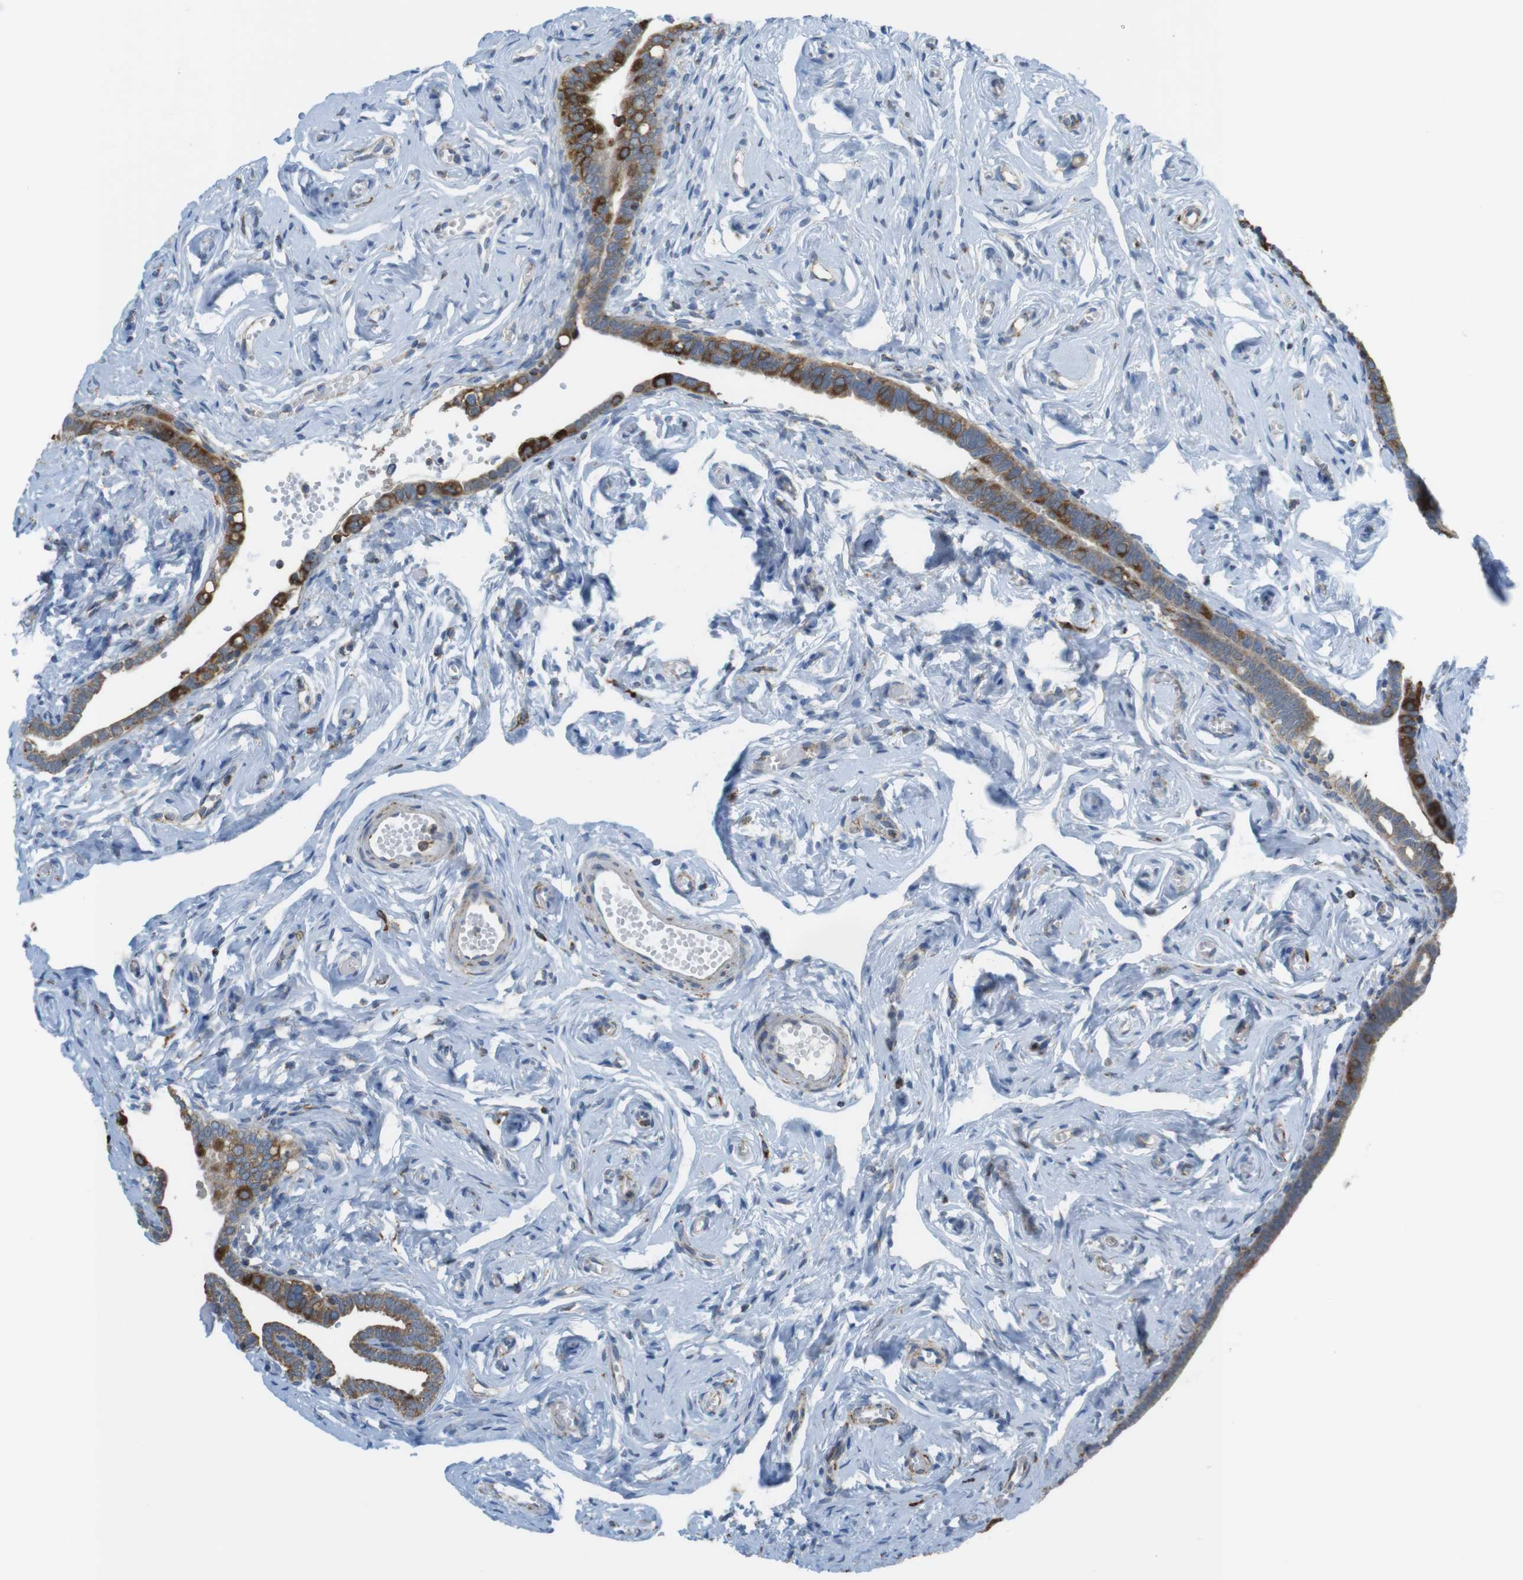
{"staining": {"intensity": "strong", "quantity": ">75%", "location": "cytoplasmic/membranous"}, "tissue": "fallopian tube", "cell_type": "Glandular cells", "image_type": "normal", "snomed": [{"axis": "morphology", "description": "Normal tissue, NOS"}, {"axis": "topography", "description": "Fallopian tube"}], "caption": "Protein staining of benign fallopian tube shows strong cytoplasmic/membranous staining in about >75% of glandular cells. The staining is performed using DAB (3,3'-diaminobenzidine) brown chromogen to label protein expression. The nuclei are counter-stained blue using hematoxylin.", "gene": "GRIK1", "patient": {"sex": "female", "age": 71}}